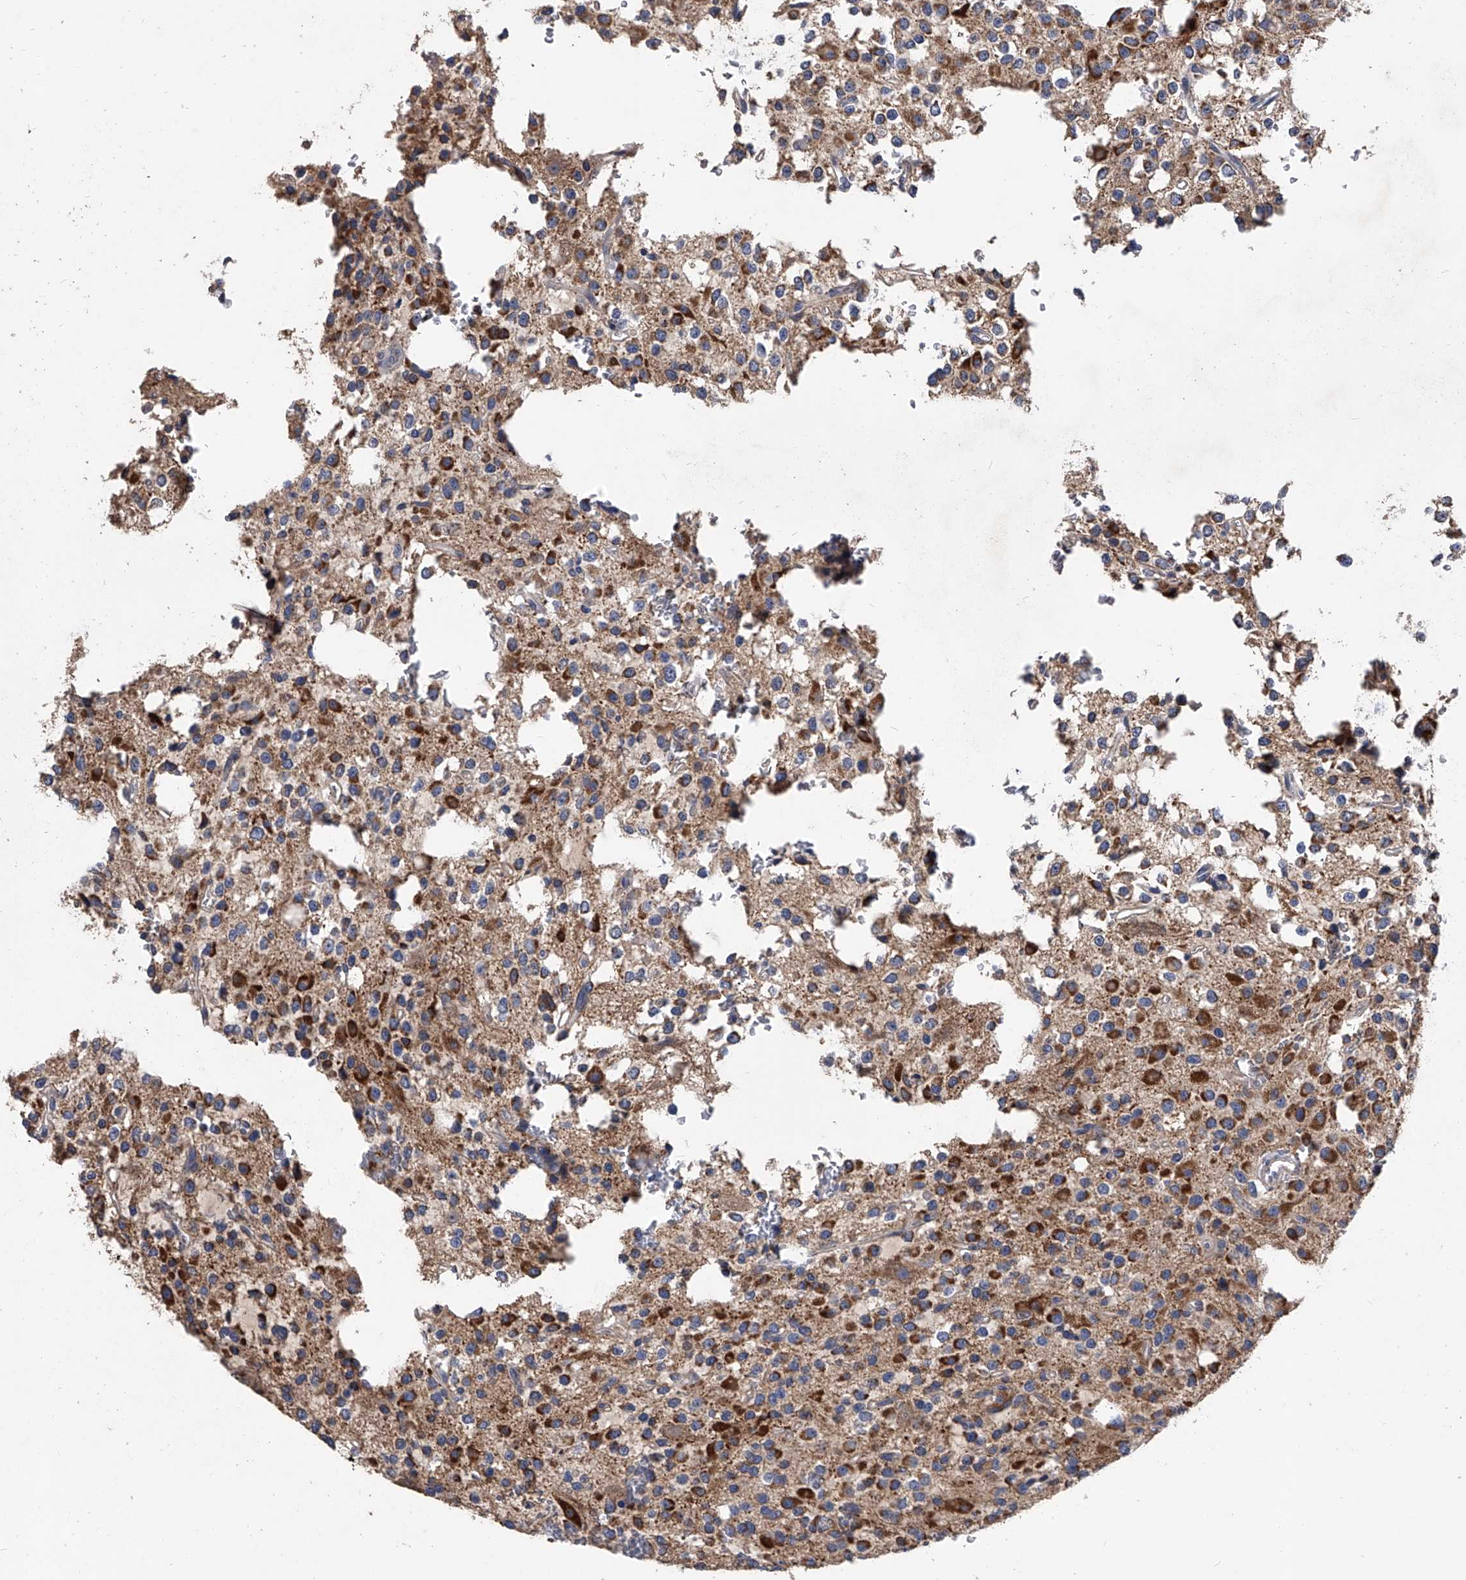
{"staining": {"intensity": "moderate", "quantity": ">75%", "location": "cytoplasmic/membranous"}, "tissue": "glioma", "cell_type": "Tumor cells", "image_type": "cancer", "snomed": [{"axis": "morphology", "description": "Glioma, malignant, High grade"}, {"axis": "topography", "description": "Brain"}], "caption": "DAB (3,3'-diaminobenzidine) immunohistochemical staining of human malignant glioma (high-grade) reveals moderate cytoplasmic/membranous protein staining in about >75% of tumor cells. (DAB (3,3'-diaminobenzidine) = brown stain, brightfield microscopy at high magnification).", "gene": "NRP1", "patient": {"sex": "female", "age": 62}}